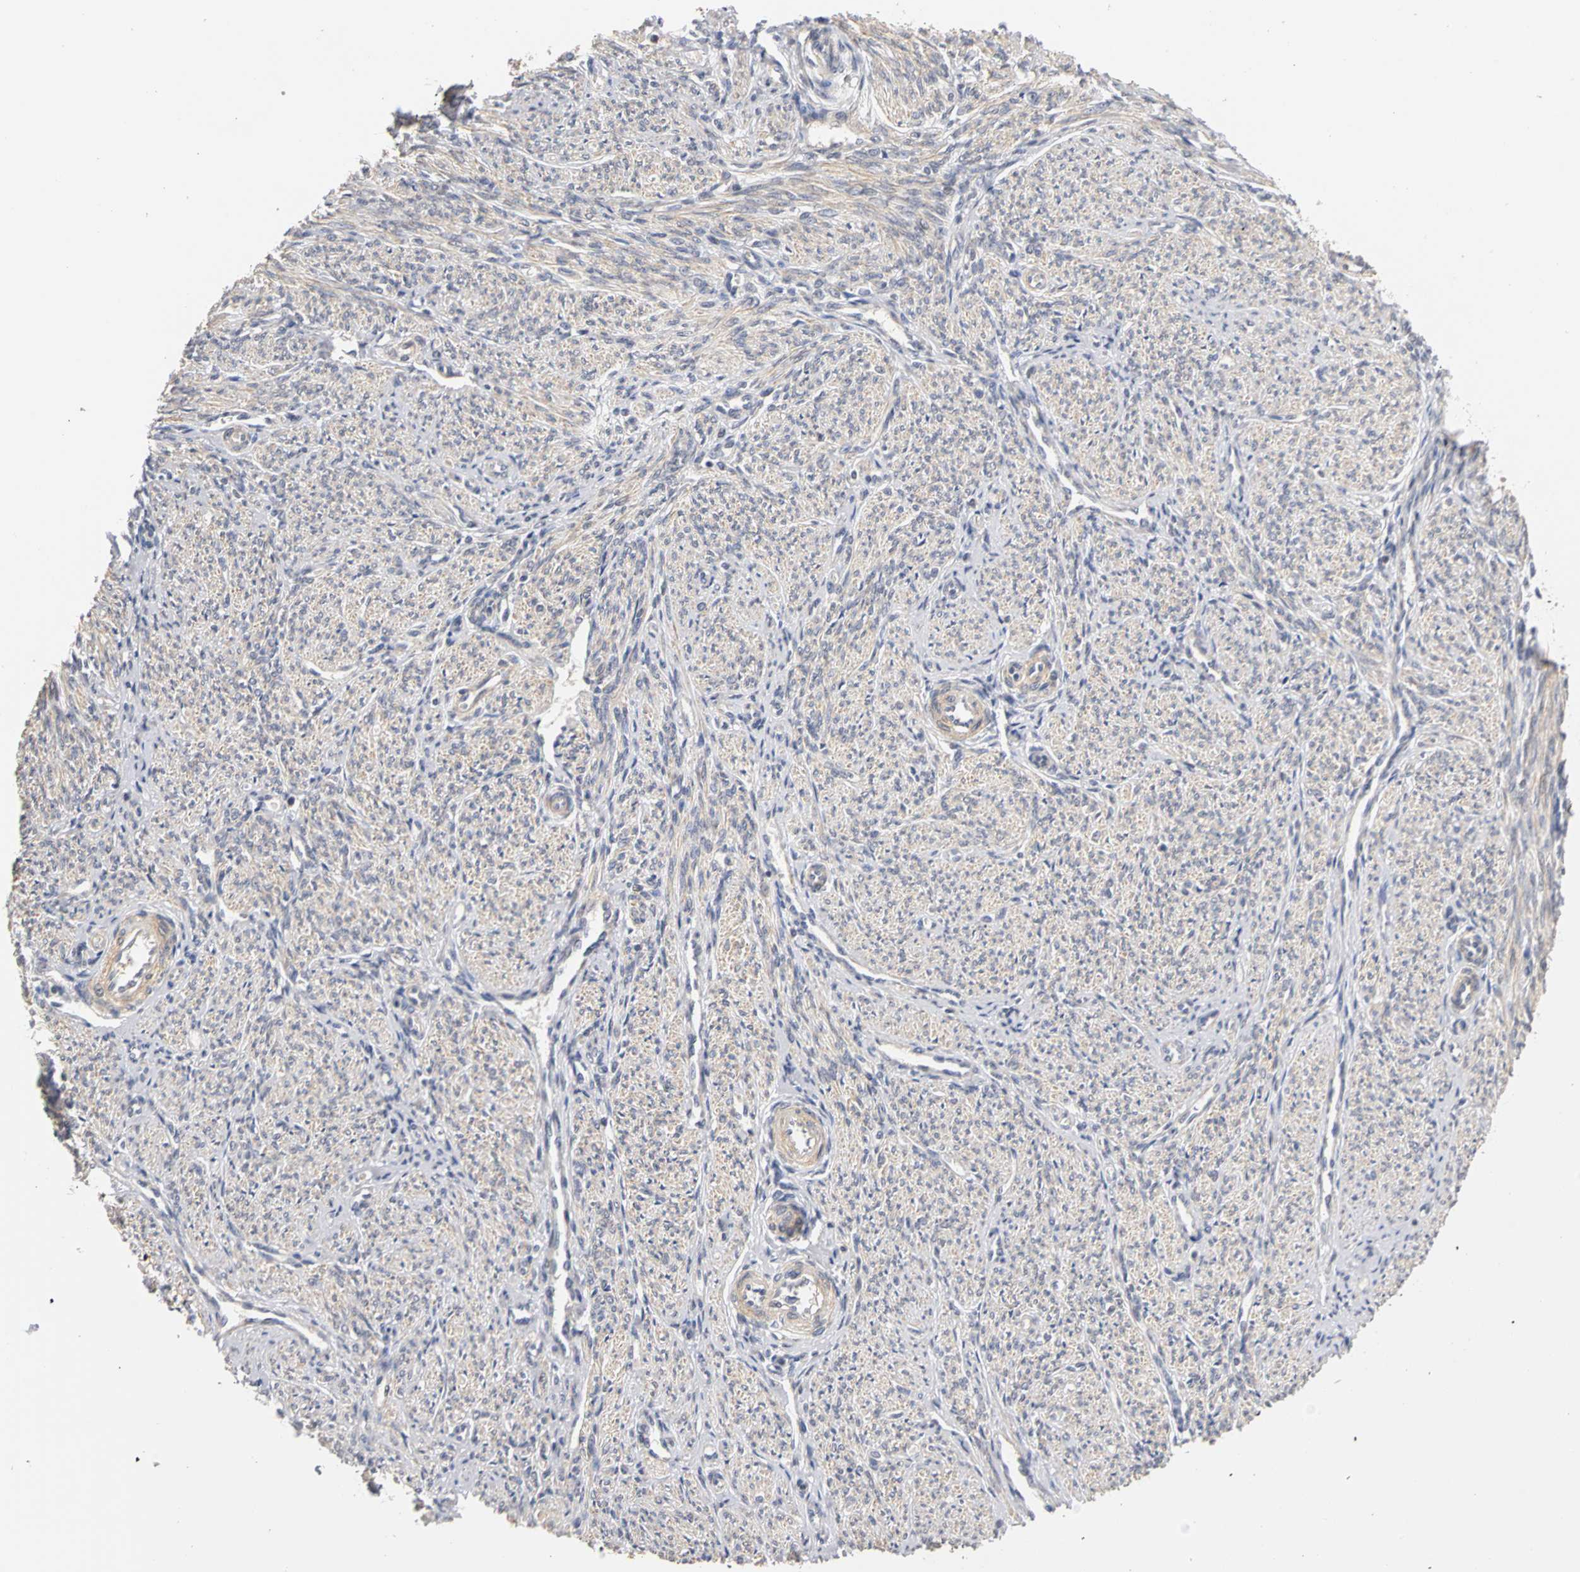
{"staining": {"intensity": "moderate", "quantity": ">75%", "location": "cytoplasmic/membranous,nuclear"}, "tissue": "smooth muscle", "cell_type": "Smooth muscle cells", "image_type": "normal", "snomed": [{"axis": "morphology", "description": "Normal tissue, NOS"}, {"axis": "topography", "description": "Smooth muscle"}], "caption": "Benign smooth muscle was stained to show a protein in brown. There is medium levels of moderate cytoplasmic/membranous,nuclear positivity in approximately >75% of smooth muscle cells. The protein is stained brown, and the nuclei are stained in blue (DAB (3,3'-diaminobenzidine) IHC with brightfield microscopy, high magnification).", "gene": "UBE2M", "patient": {"sex": "female", "age": 65}}